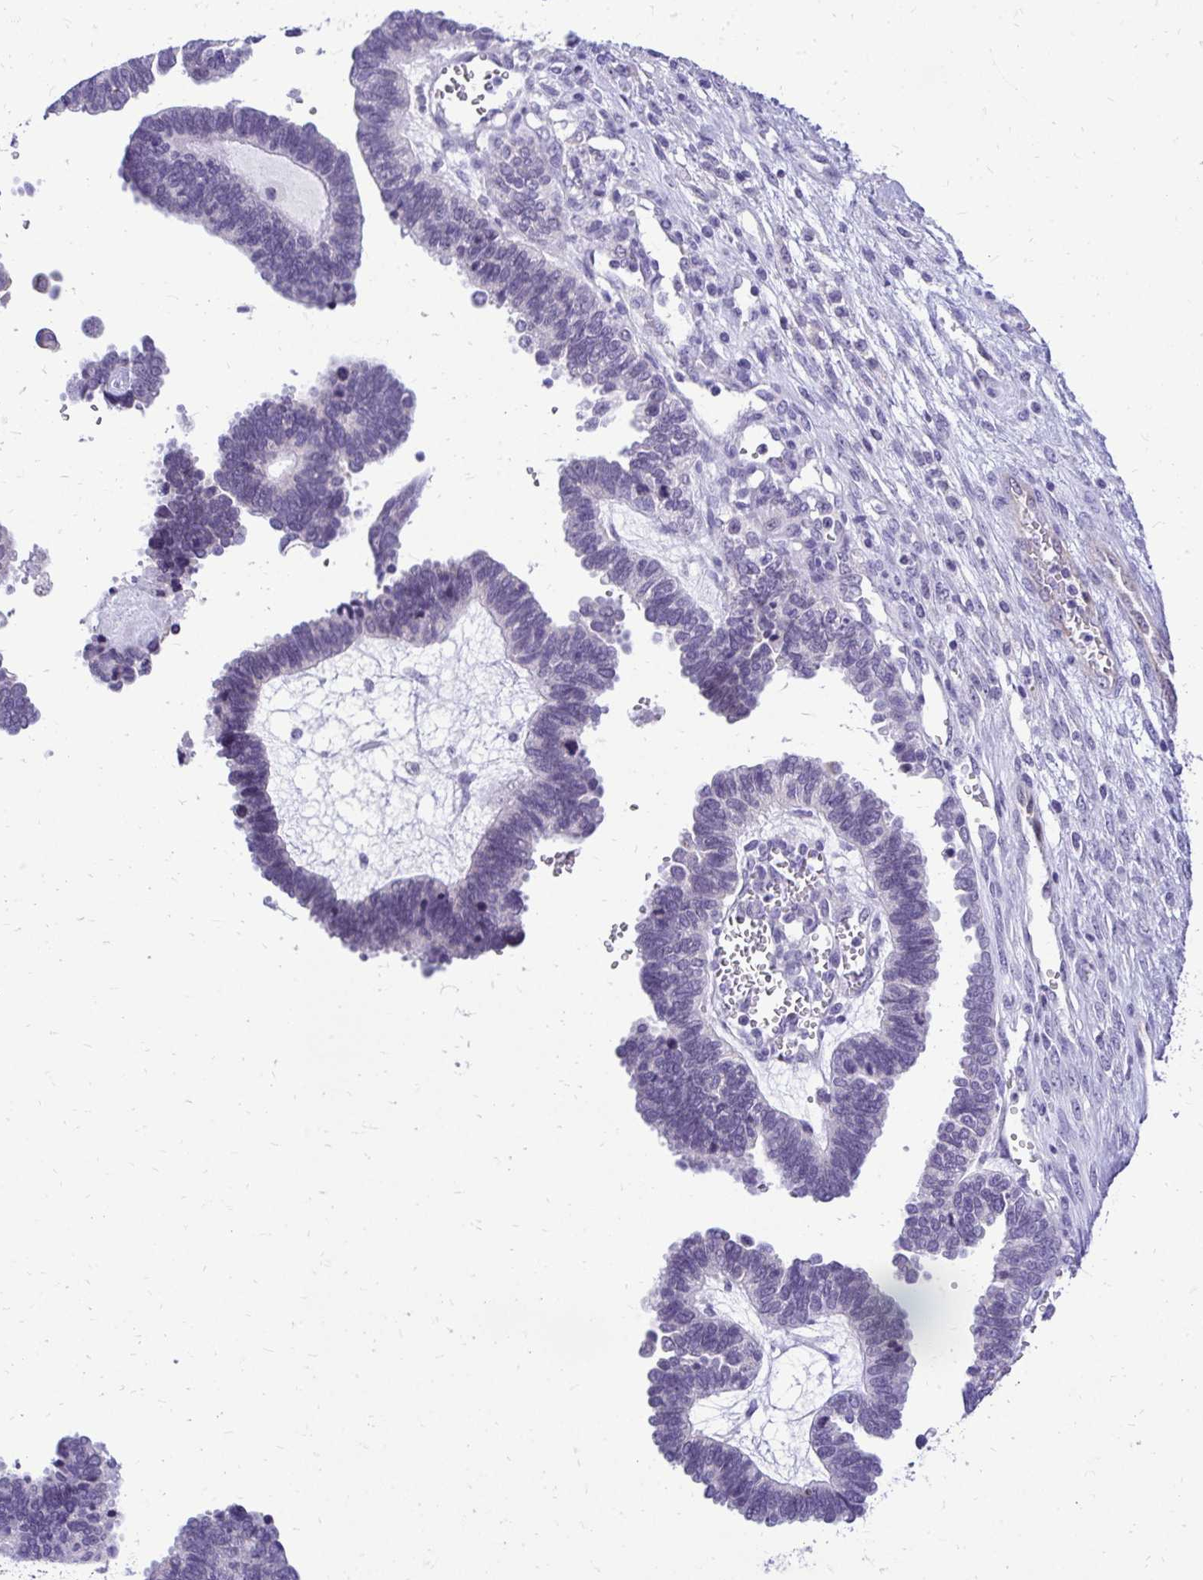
{"staining": {"intensity": "negative", "quantity": "none", "location": "none"}, "tissue": "ovarian cancer", "cell_type": "Tumor cells", "image_type": "cancer", "snomed": [{"axis": "morphology", "description": "Cystadenocarcinoma, serous, NOS"}, {"axis": "topography", "description": "Ovary"}], "caption": "There is no significant expression in tumor cells of ovarian cancer. (DAB IHC visualized using brightfield microscopy, high magnification).", "gene": "NIFK", "patient": {"sex": "female", "age": 51}}